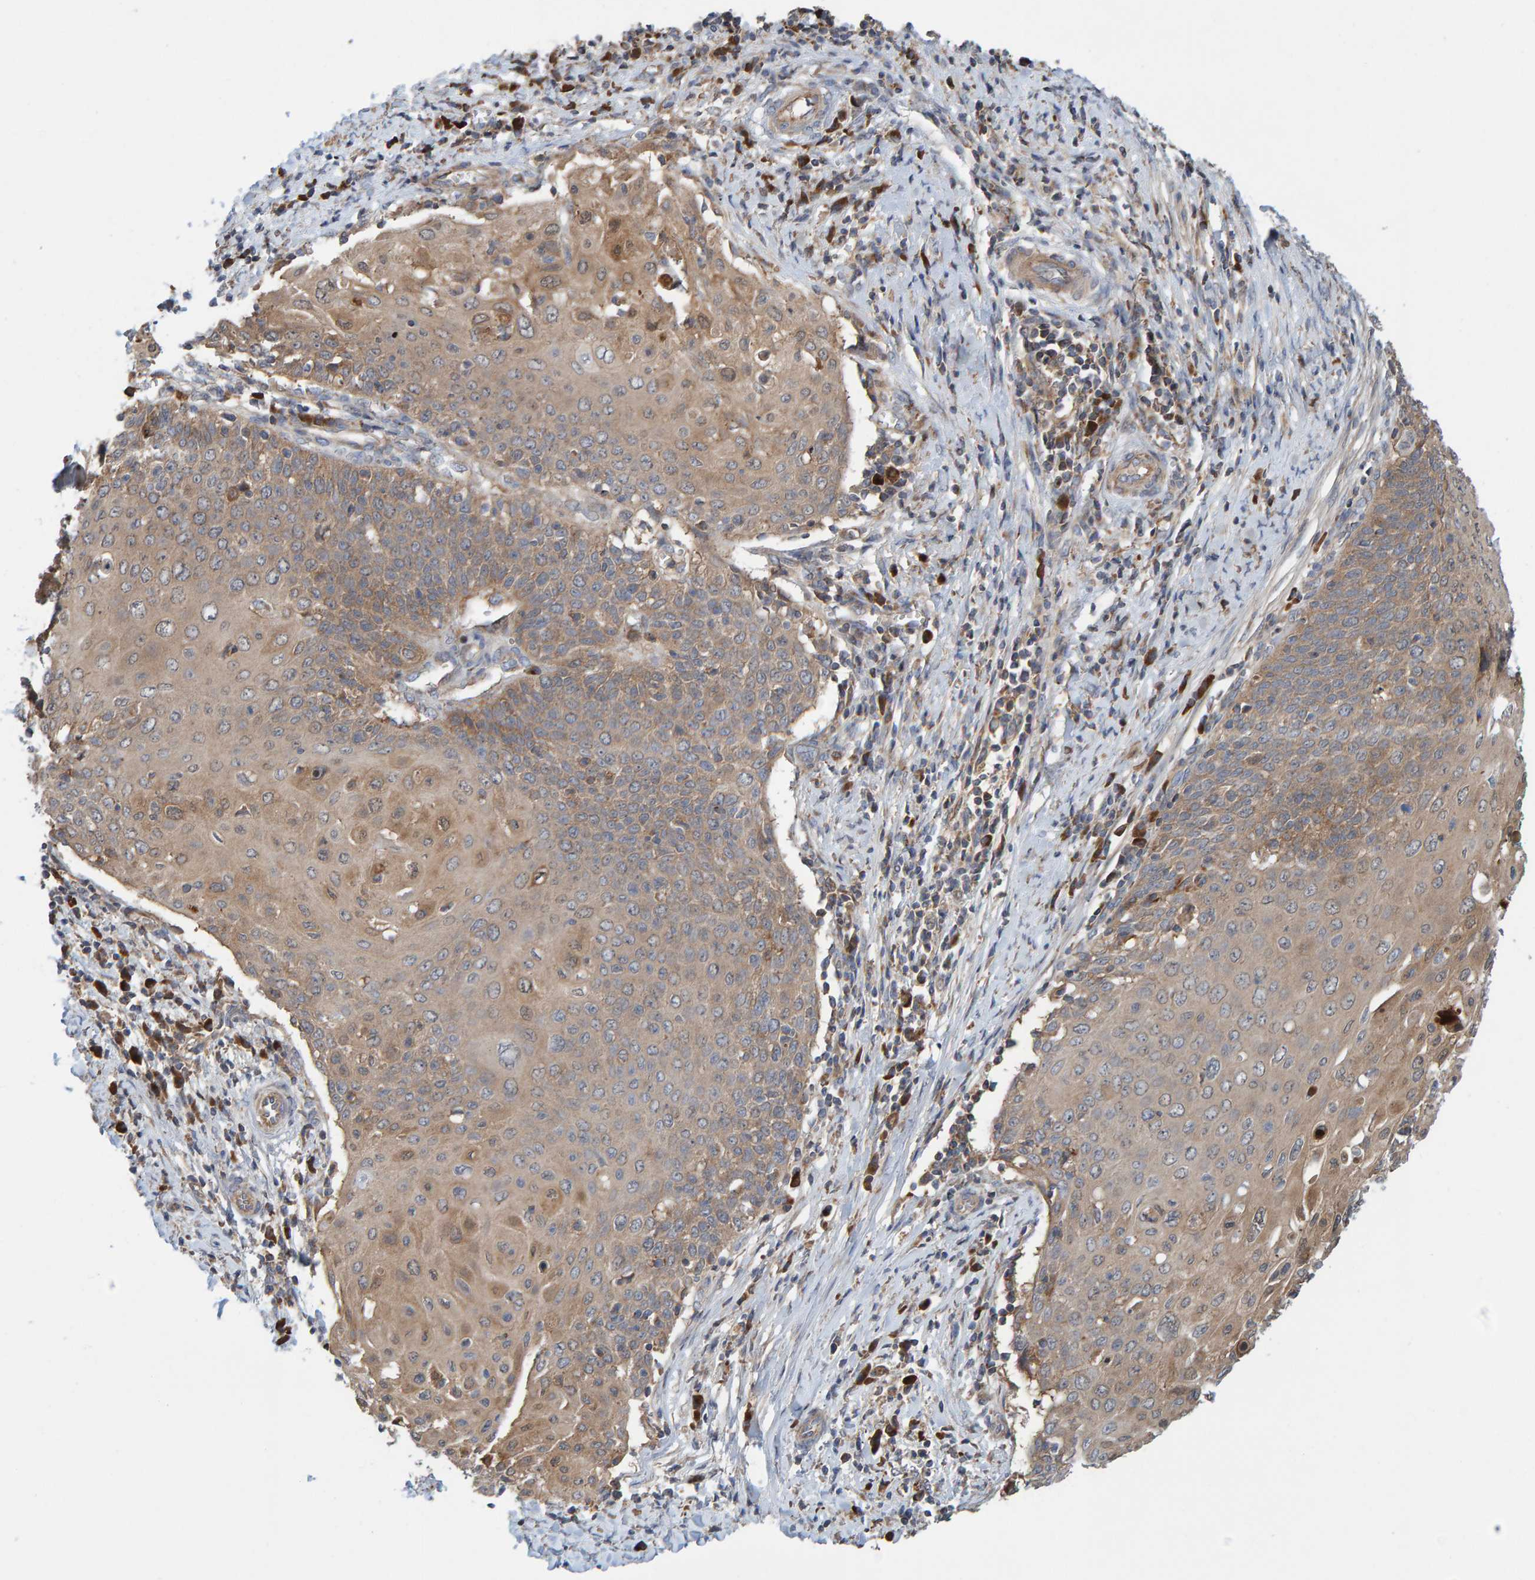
{"staining": {"intensity": "weak", "quantity": ">75%", "location": "cytoplasmic/membranous"}, "tissue": "cervical cancer", "cell_type": "Tumor cells", "image_type": "cancer", "snomed": [{"axis": "morphology", "description": "Squamous cell carcinoma, NOS"}, {"axis": "topography", "description": "Cervix"}], "caption": "This is a micrograph of immunohistochemistry staining of squamous cell carcinoma (cervical), which shows weak positivity in the cytoplasmic/membranous of tumor cells.", "gene": "KIAA0753", "patient": {"sex": "female", "age": 39}}